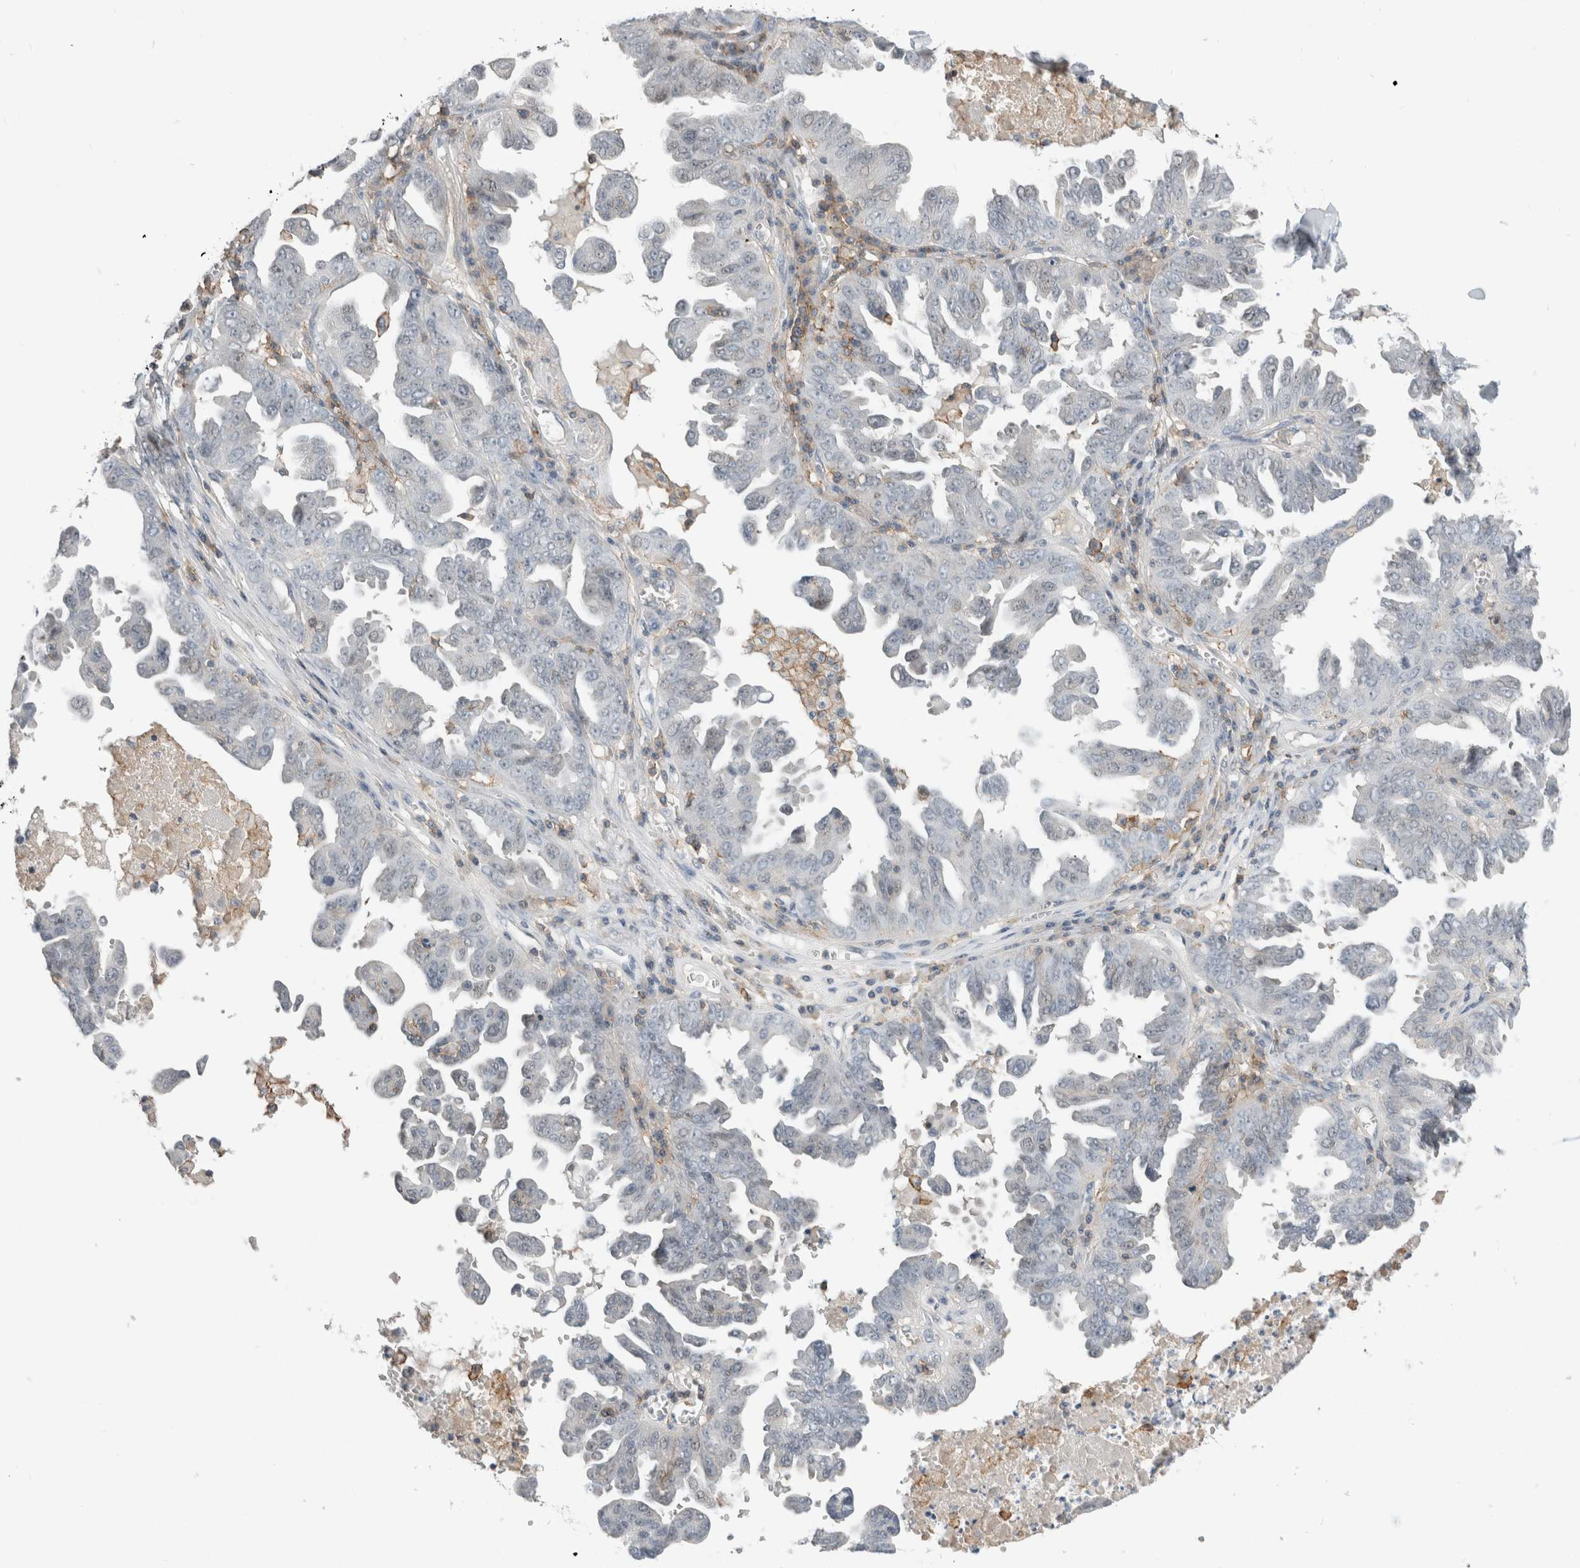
{"staining": {"intensity": "negative", "quantity": "none", "location": "none"}, "tissue": "ovarian cancer", "cell_type": "Tumor cells", "image_type": "cancer", "snomed": [{"axis": "morphology", "description": "Carcinoma, endometroid"}, {"axis": "topography", "description": "Ovary"}], "caption": "Immunohistochemical staining of ovarian cancer demonstrates no significant expression in tumor cells.", "gene": "ERCC6L2", "patient": {"sex": "female", "age": 62}}